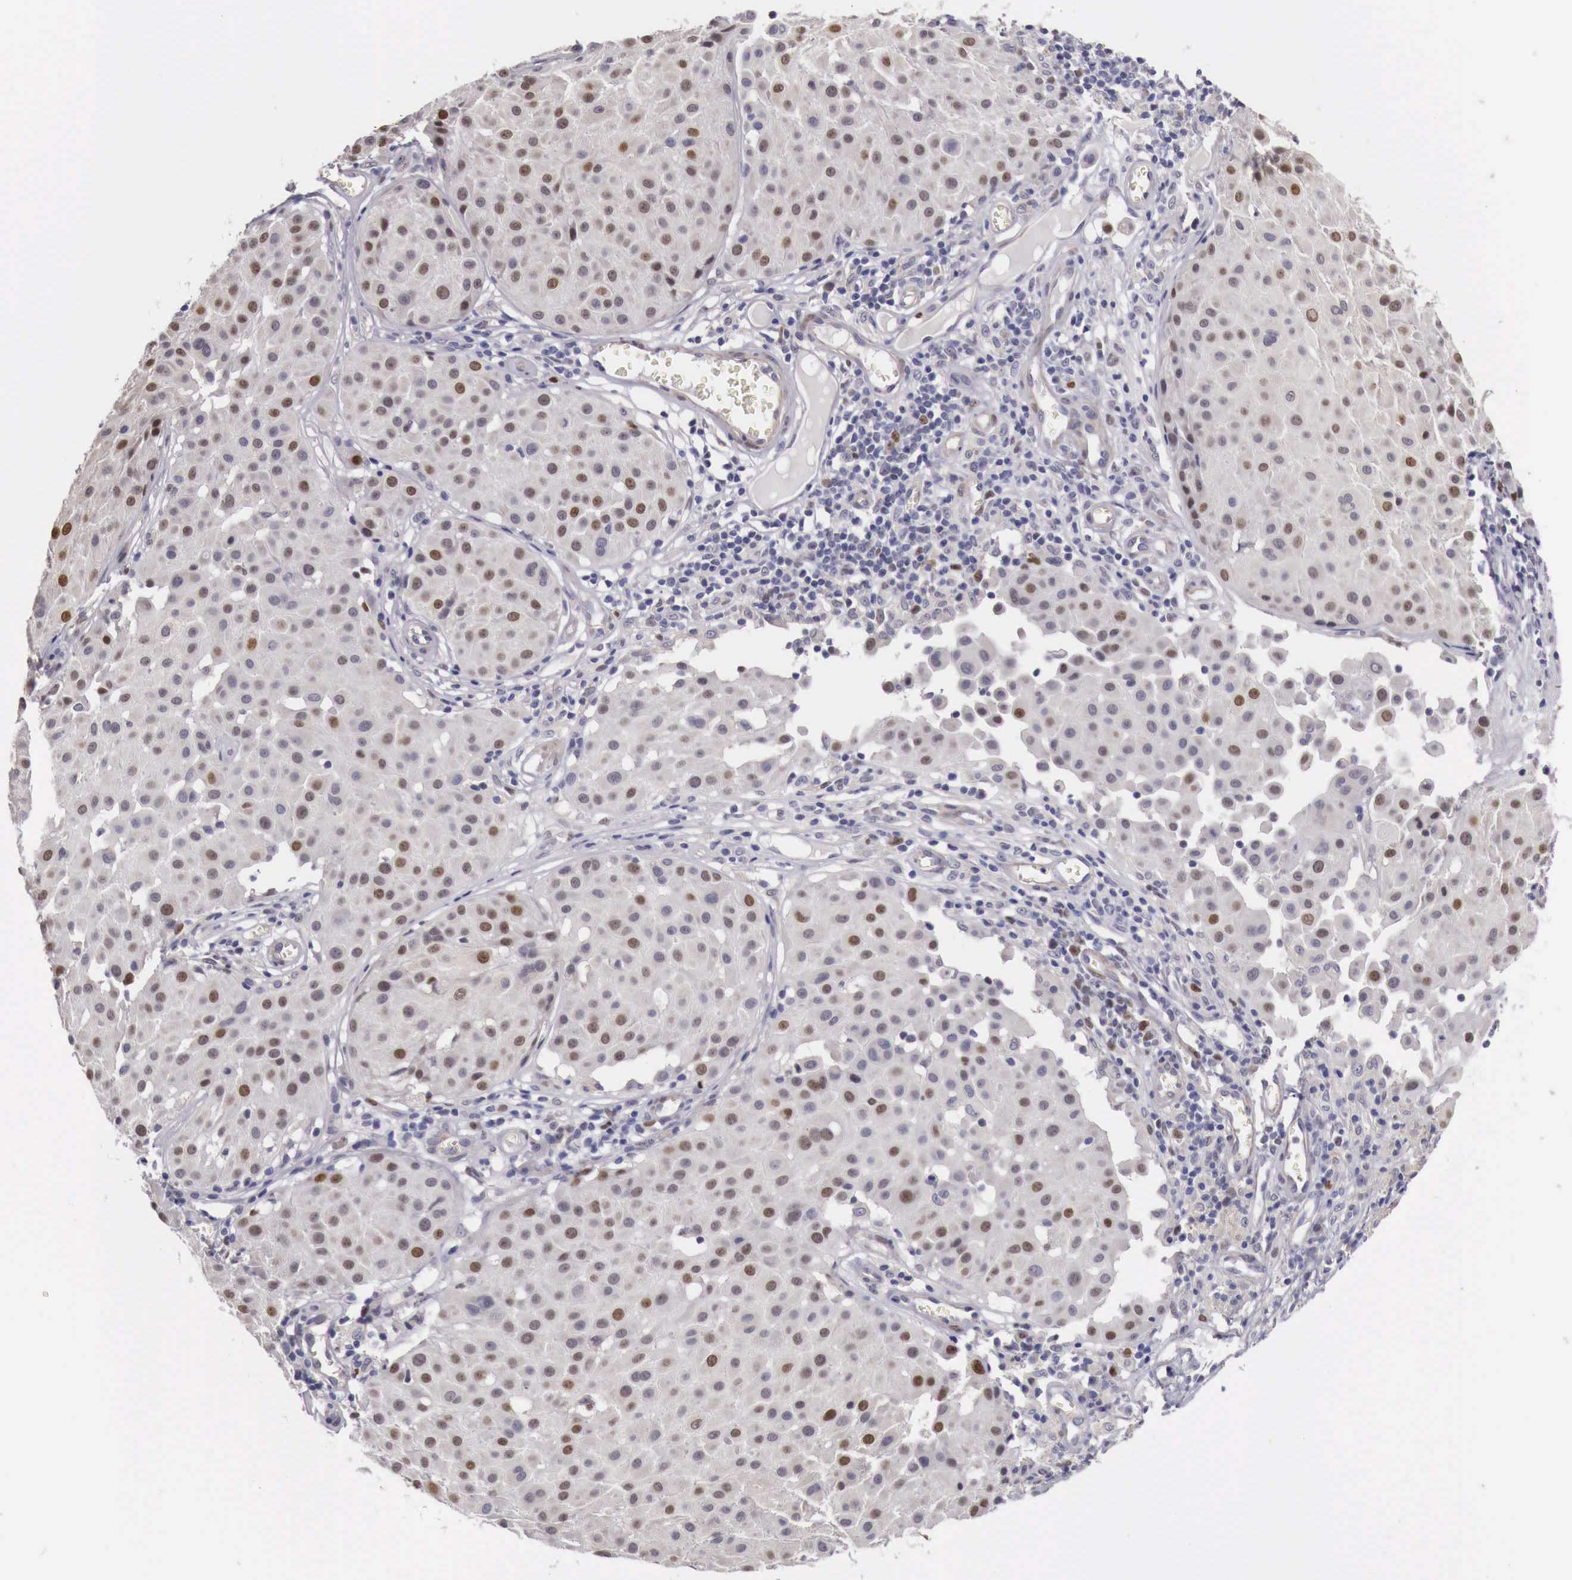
{"staining": {"intensity": "moderate", "quantity": "25%-75%", "location": "nuclear"}, "tissue": "melanoma", "cell_type": "Tumor cells", "image_type": "cancer", "snomed": [{"axis": "morphology", "description": "Malignant melanoma, NOS"}, {"axis": "topography", "description": "Skin"}], "caption": "A high-resolution photomicrograph shows IHC staining of malignant melanoma, which demonstrates moderate nuclear expression in about 25%-75% of tumor cells.", "gene": "ENOX2", "patient": {"sex": "male", "age": 36}}